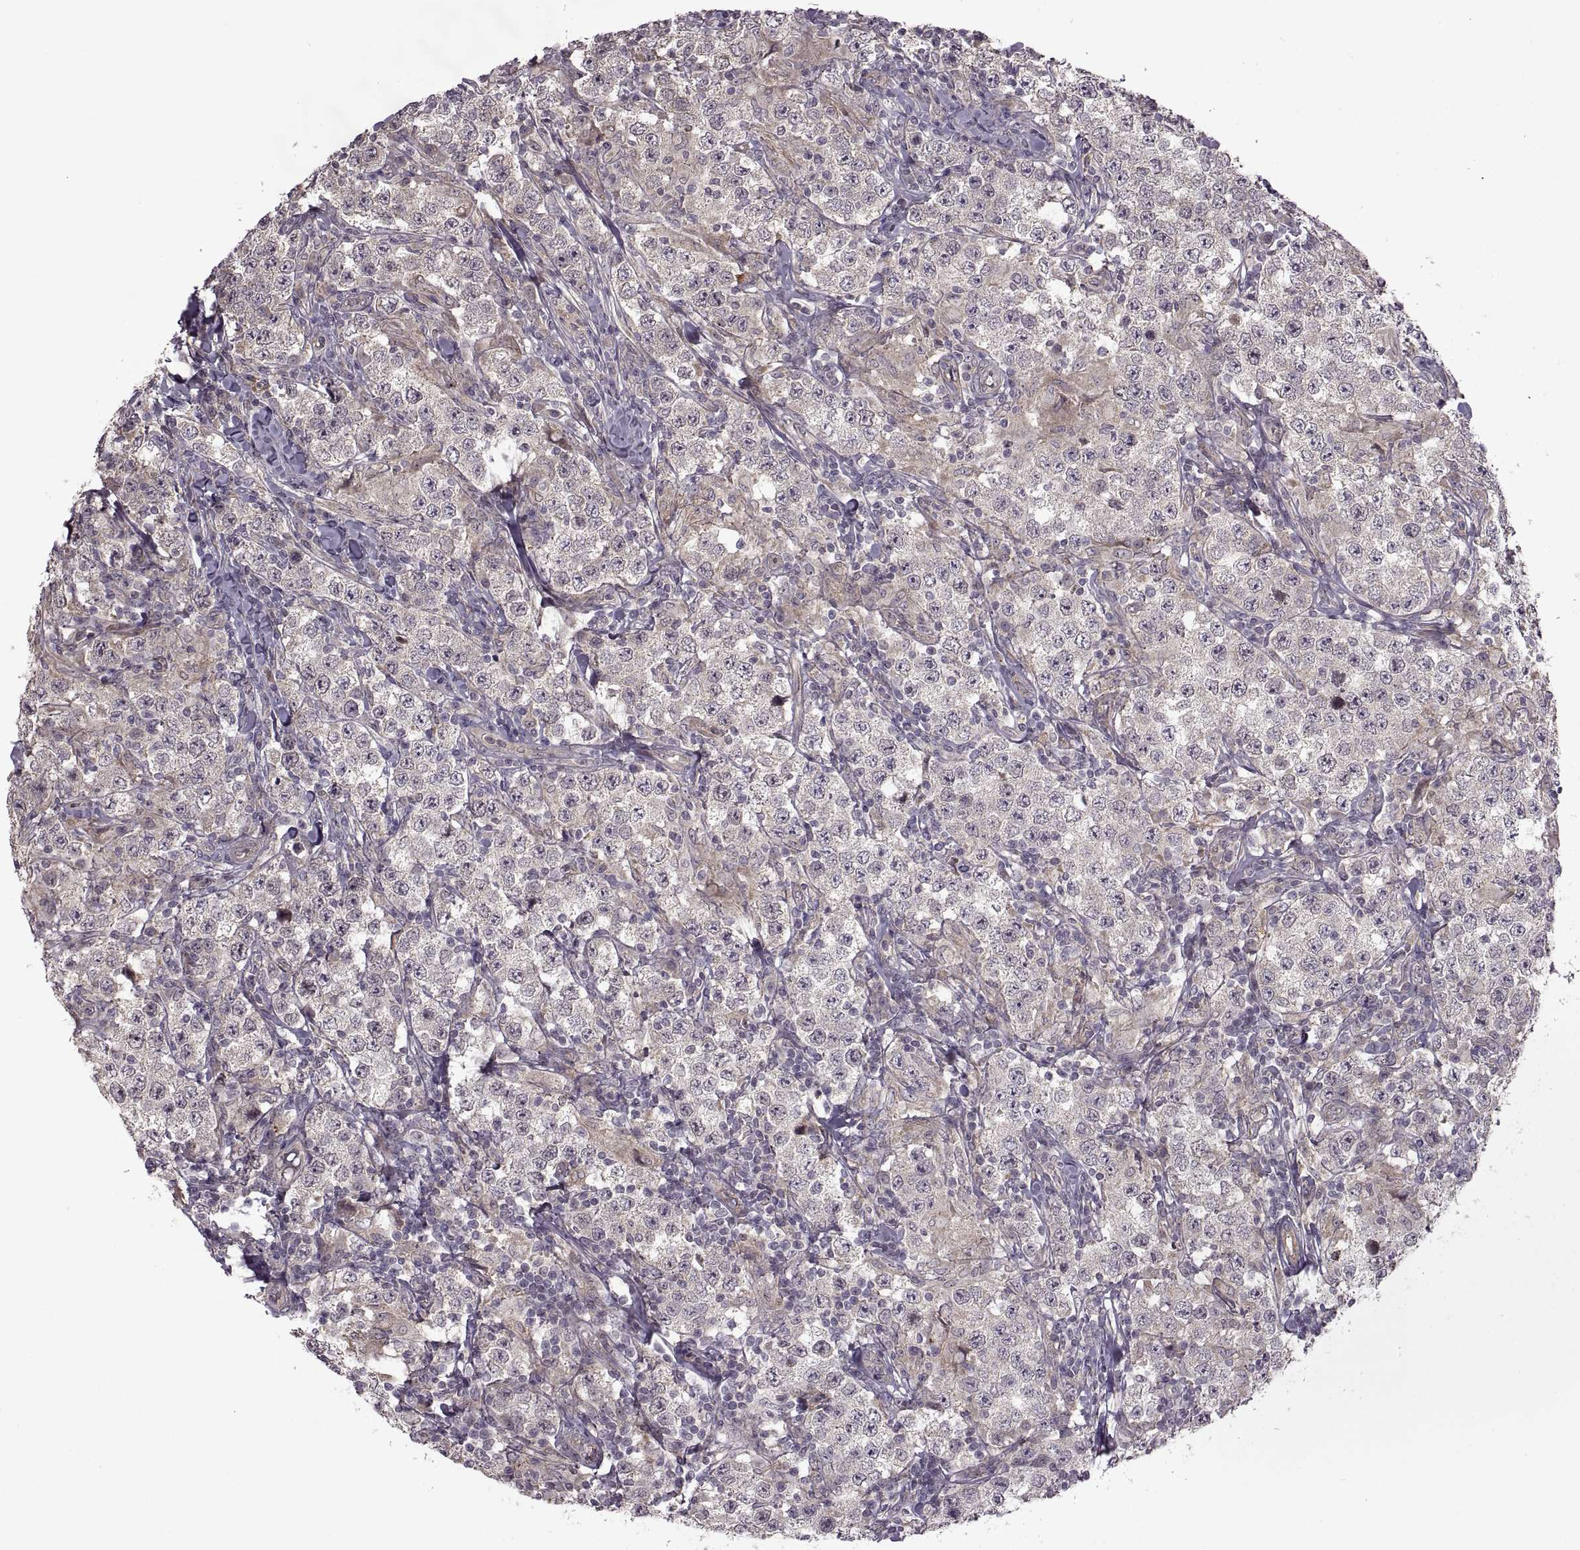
{"staining": {"intensity": "negative", "quantity": "none", "location": "none"}, "tissue": "testis cancer", "cell_type": "Tumor cells", "image_type": "cancer", "snomed": [{"axis": "morphology", "description": "Seminoma, NOS"}, {"axis": "morphology", "description": "Carcinoma, Embryonal, NOS"}, {"axis": "topography", "description": "Testis"}], "caption": "The immunohistochemistry image has no significant positivity in tumor cells of testis embryonal carcinoma tissue.", "gene": "PIERCE1", "patient": {"sex": "male", "age": 41}}